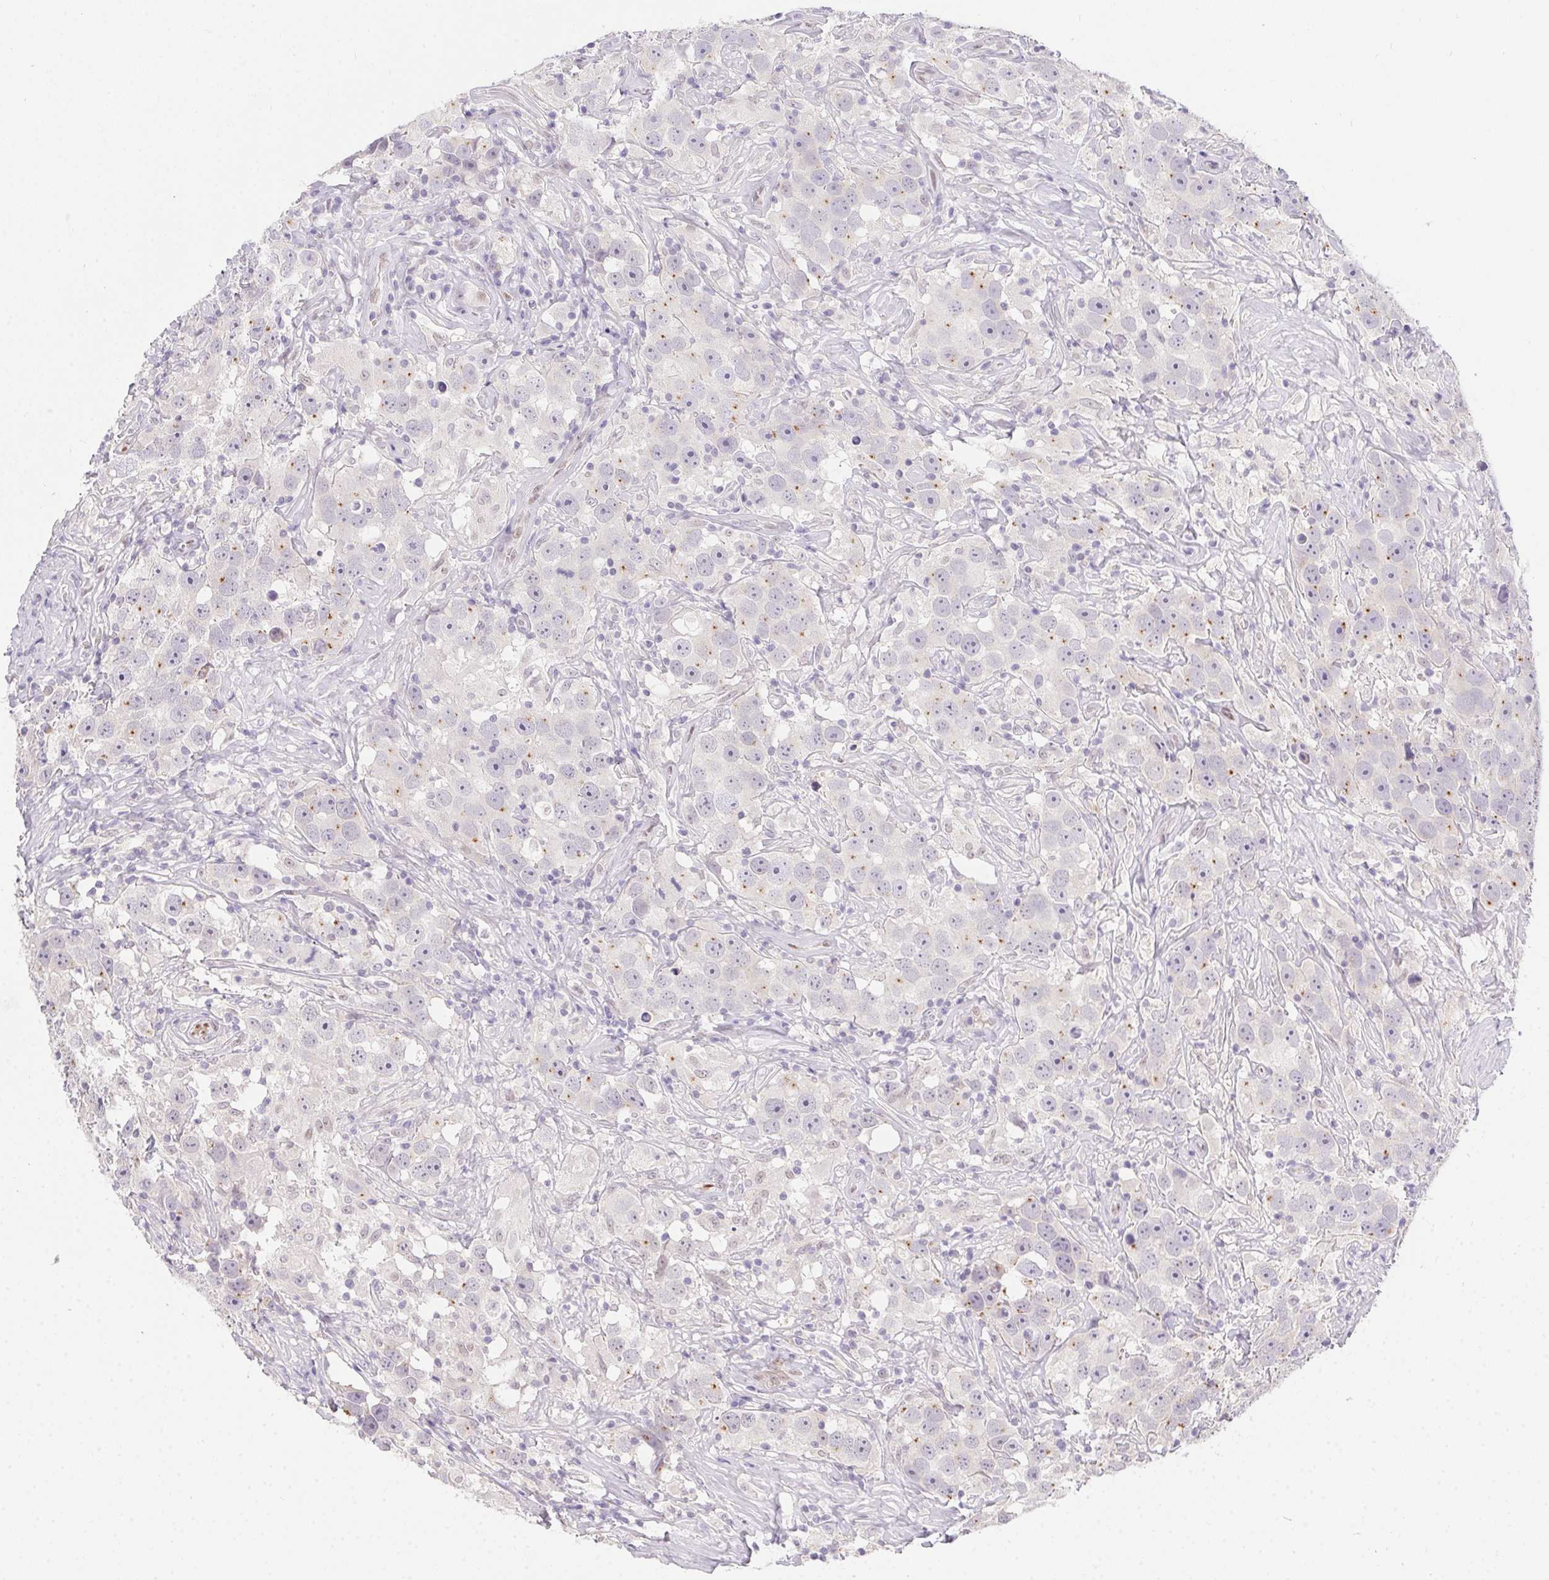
{"staining": {"intensity": "weak", "quantity": "<25%", "location": "cytoplasmic/membranous"}, "tissue": "testis cancer", "cell_type": "Tumor cells", "image_type": "cancer", "snomed": [{"axis": "morphology", "description": "Seminoma, NOS"}, {"axis": "topography", "description": "Testis"}], "caption": "Testis cancer was stained to show a protein in brown. There is no significant expression in tumor cells.", "gene": "SP9", "patient": {"sex": "male", "age": 49}}